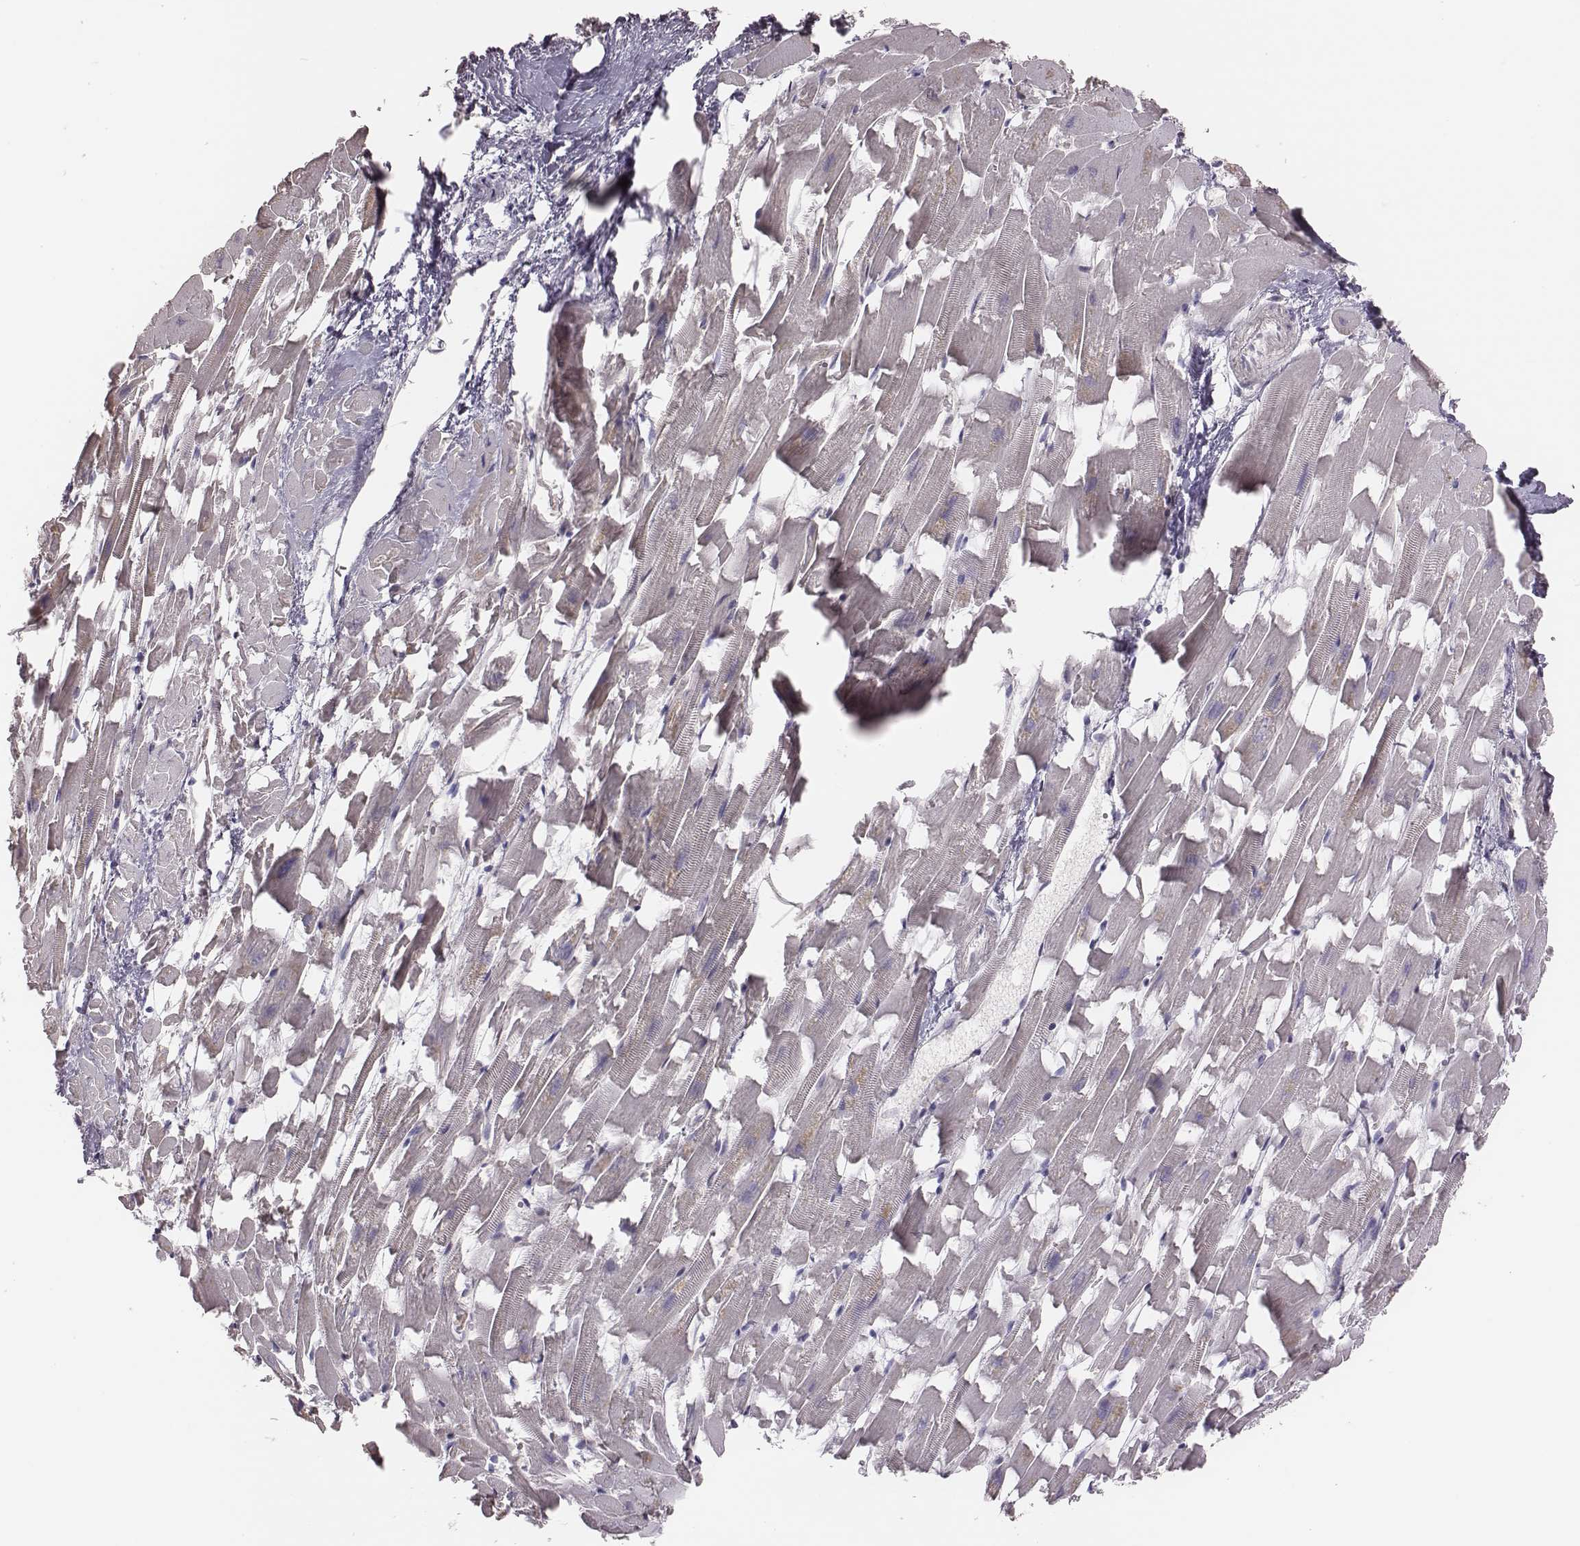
{"staining": {"intensity": "negative", "quantity": "none", "location": "none"}, "tissue": "heart muscle", "cell_type": "Cardiomyocytes", "image_type": "normal", "snomed": [{"axis": "morphology", "description": "Normal tissue, NOS"}, {"axis": "topography", "description": "Heart"}], "caption": "Protein analysis of benign heart muscle demonstrates no significant expression in cardiomyocytes. Nuclei are stained in blue.", "gene": "PBK", "patient": {"sex": "female", "age": 64}}